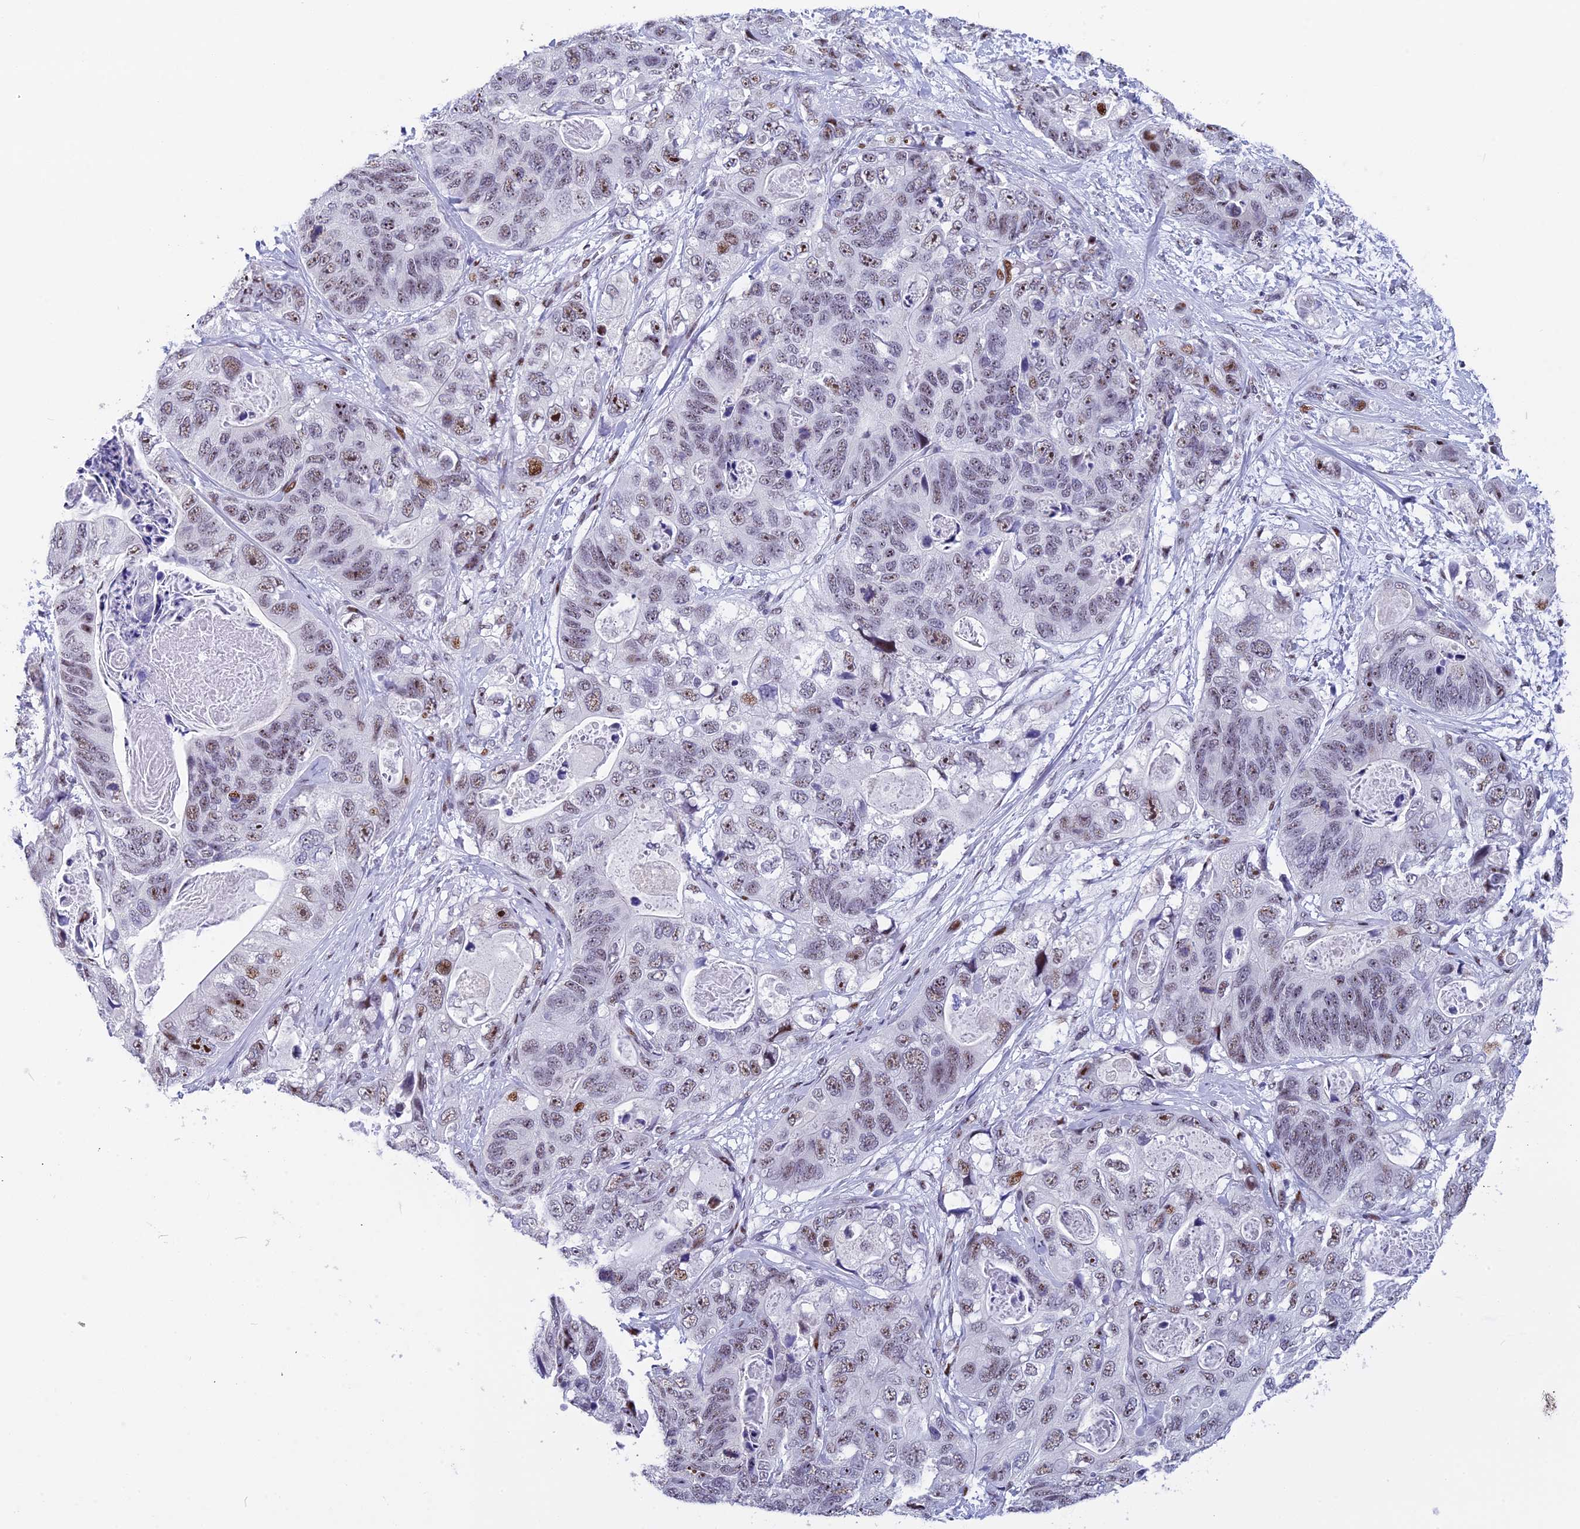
{"staining": {"intensity": "weak", "quantity": "25%-75%", "location": "nuclear"}, "tissue": "stomach cancer", "cell_type": "Tumor cells", "image_type": "cancer", "snomed": [{"axis": "morphology", "description": "Adenocarcinoma, NOS"}, {"axis": "topography", "description": "Stomach"}], "caption": "Immunohistochemical staining of adenocarcinoma (stomach) exhibits low levels of weak nuclear positivity in about 25%-75% of tumor cells.", "gene": "NSA2", "patient": {"sex": "female", "age": 89}}